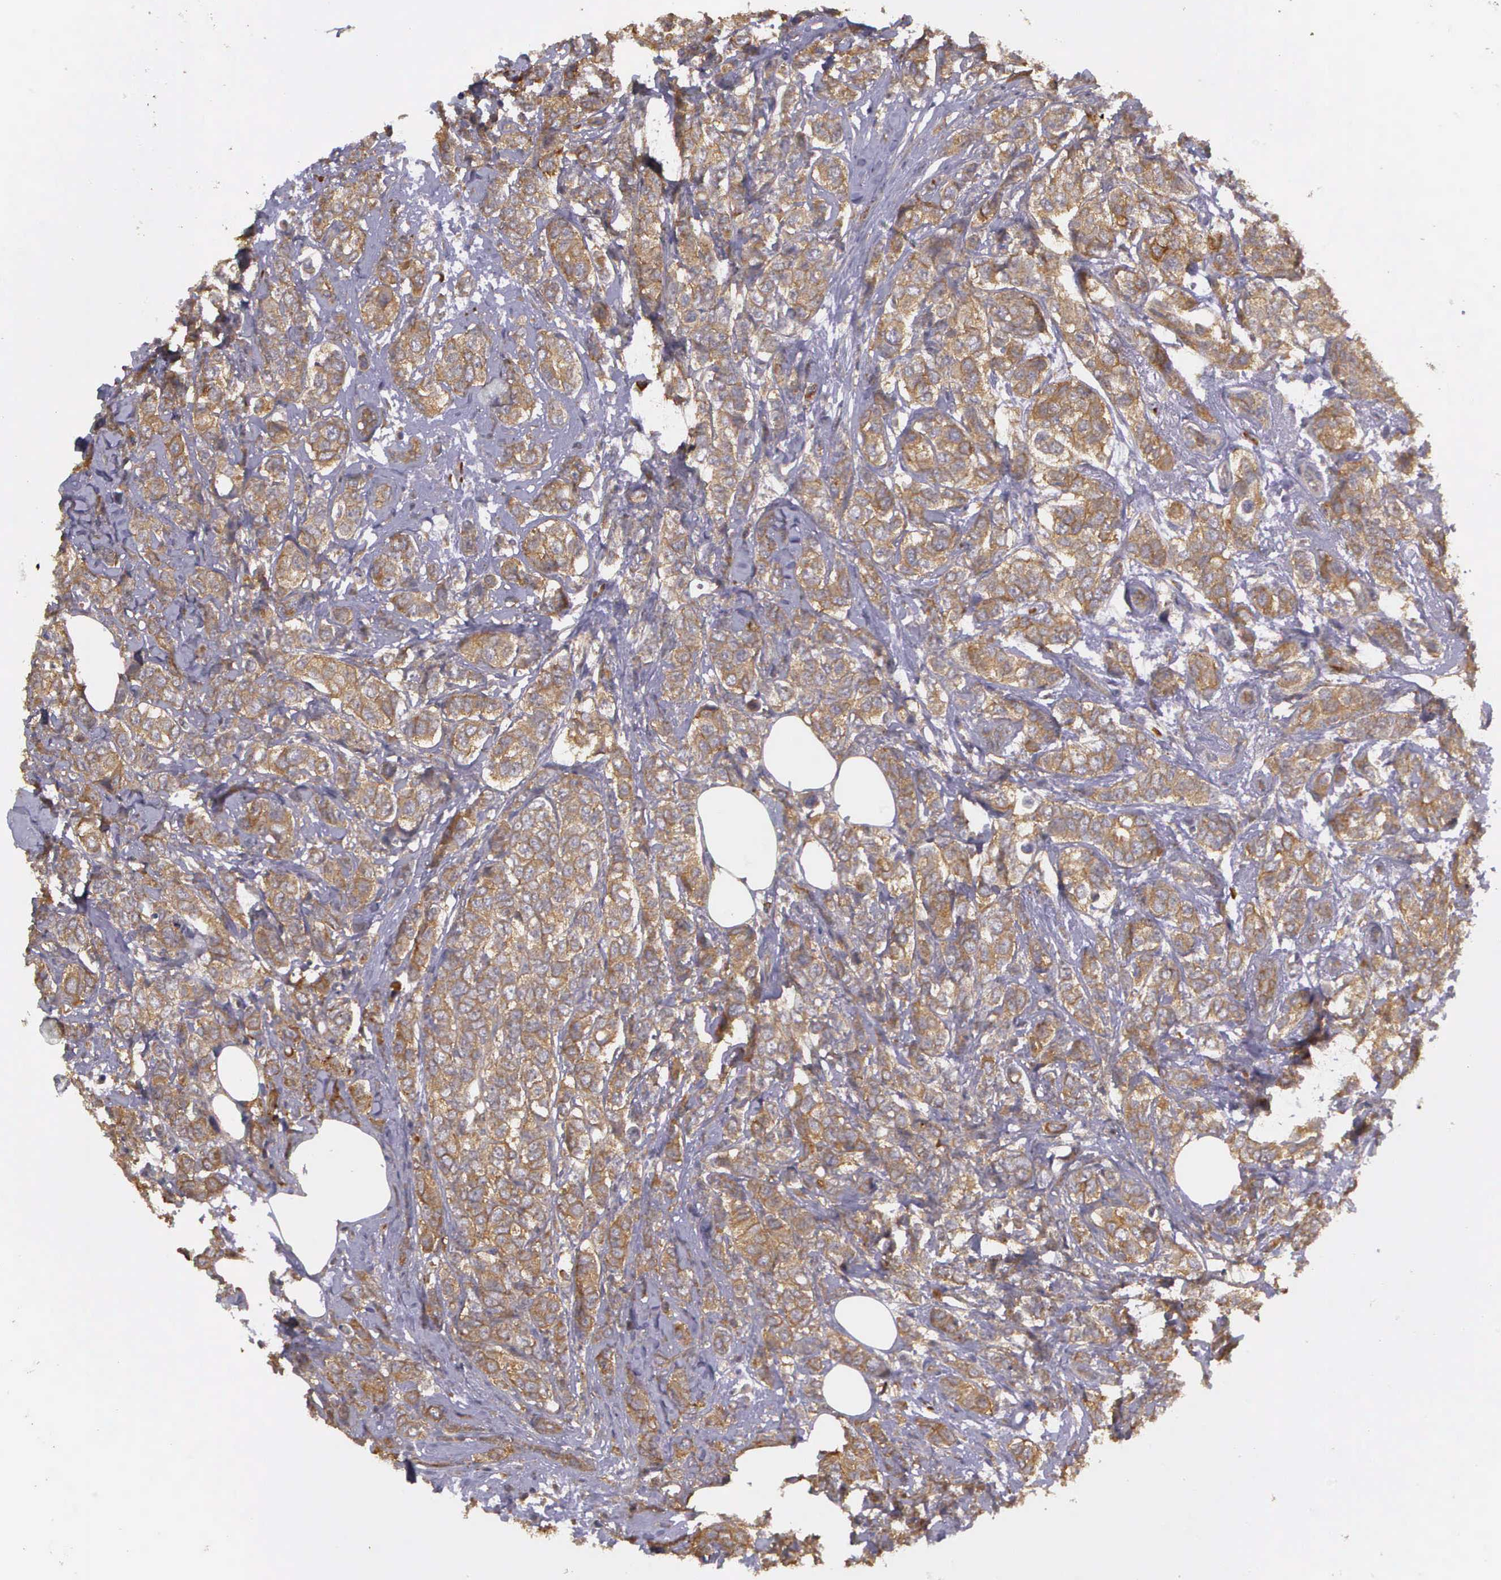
{"staining": {"intensity": "moderate", "quantity": ">75%", "location": "cytoplasmic/membranous"}, "tissue": "breast cancer", "cell_type": "Tumor cells", "image_type": "cancer", "snomed": [{"axis": "morphology", "description": "Lobular carcinoma"}, {"axis": "topography", "description": "Breast"}], "caption": "Protein staining by IHC reveals moderate cytoplasmic/membranous expression in about >75% of tumor cells in breast cancer.", "gene": "EIF5", "patient": {"sex": "female", "age": 60}}